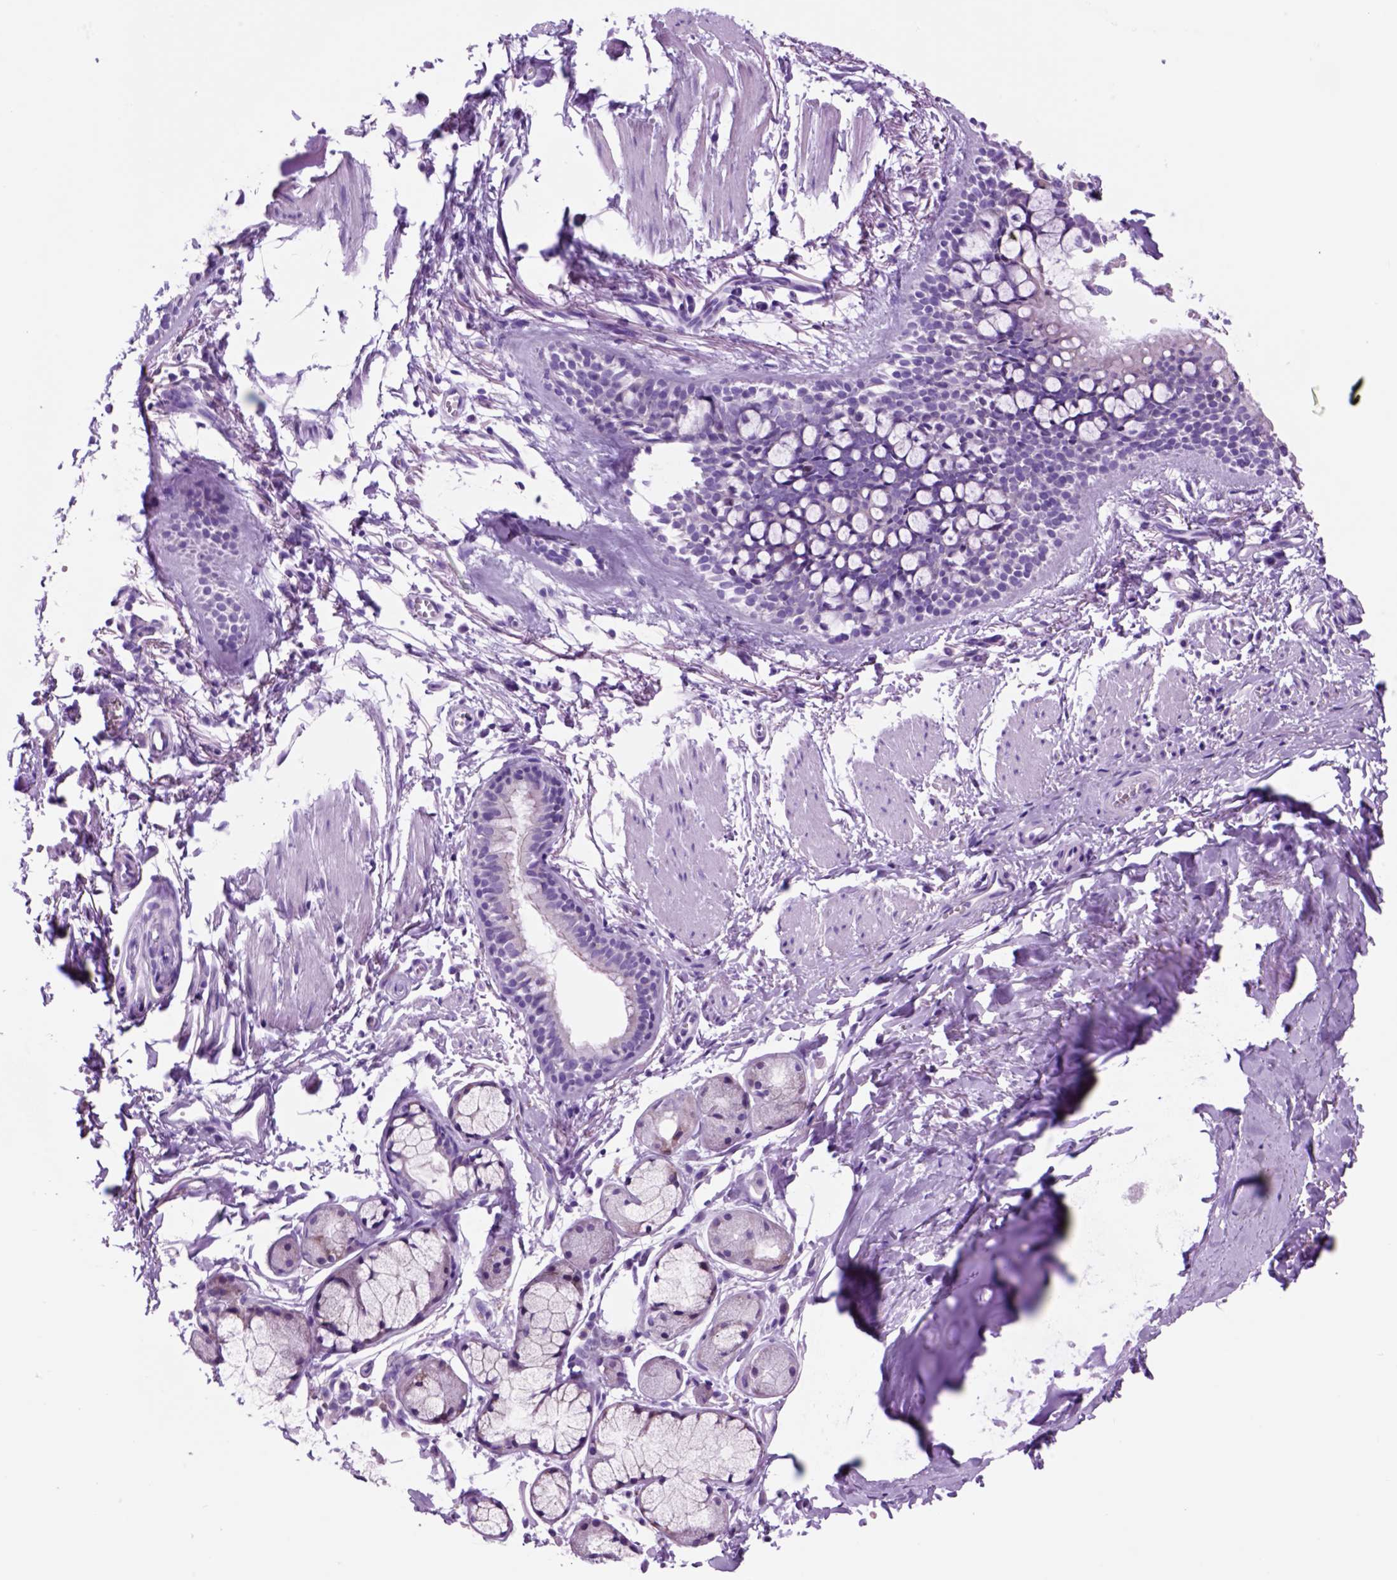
{"staining": {"intensity": "negative", "quantity": "none", "location": "none"}, "tissue": "bronchus", "cell_type": "Respiratory epithelial cells", "image_type": "normal", "snomed": [{"axis": "morphology", "description": "Normal tissue, NOS"}, {"axis": "topography", "description": "Bronchus"}], "caption": "Protein analysis of normal bronchus exhibits no significant expression in respiratory epithelial cells.", "gene": "HHIPL2", "patient": {"sex": "female", "age": 59}}